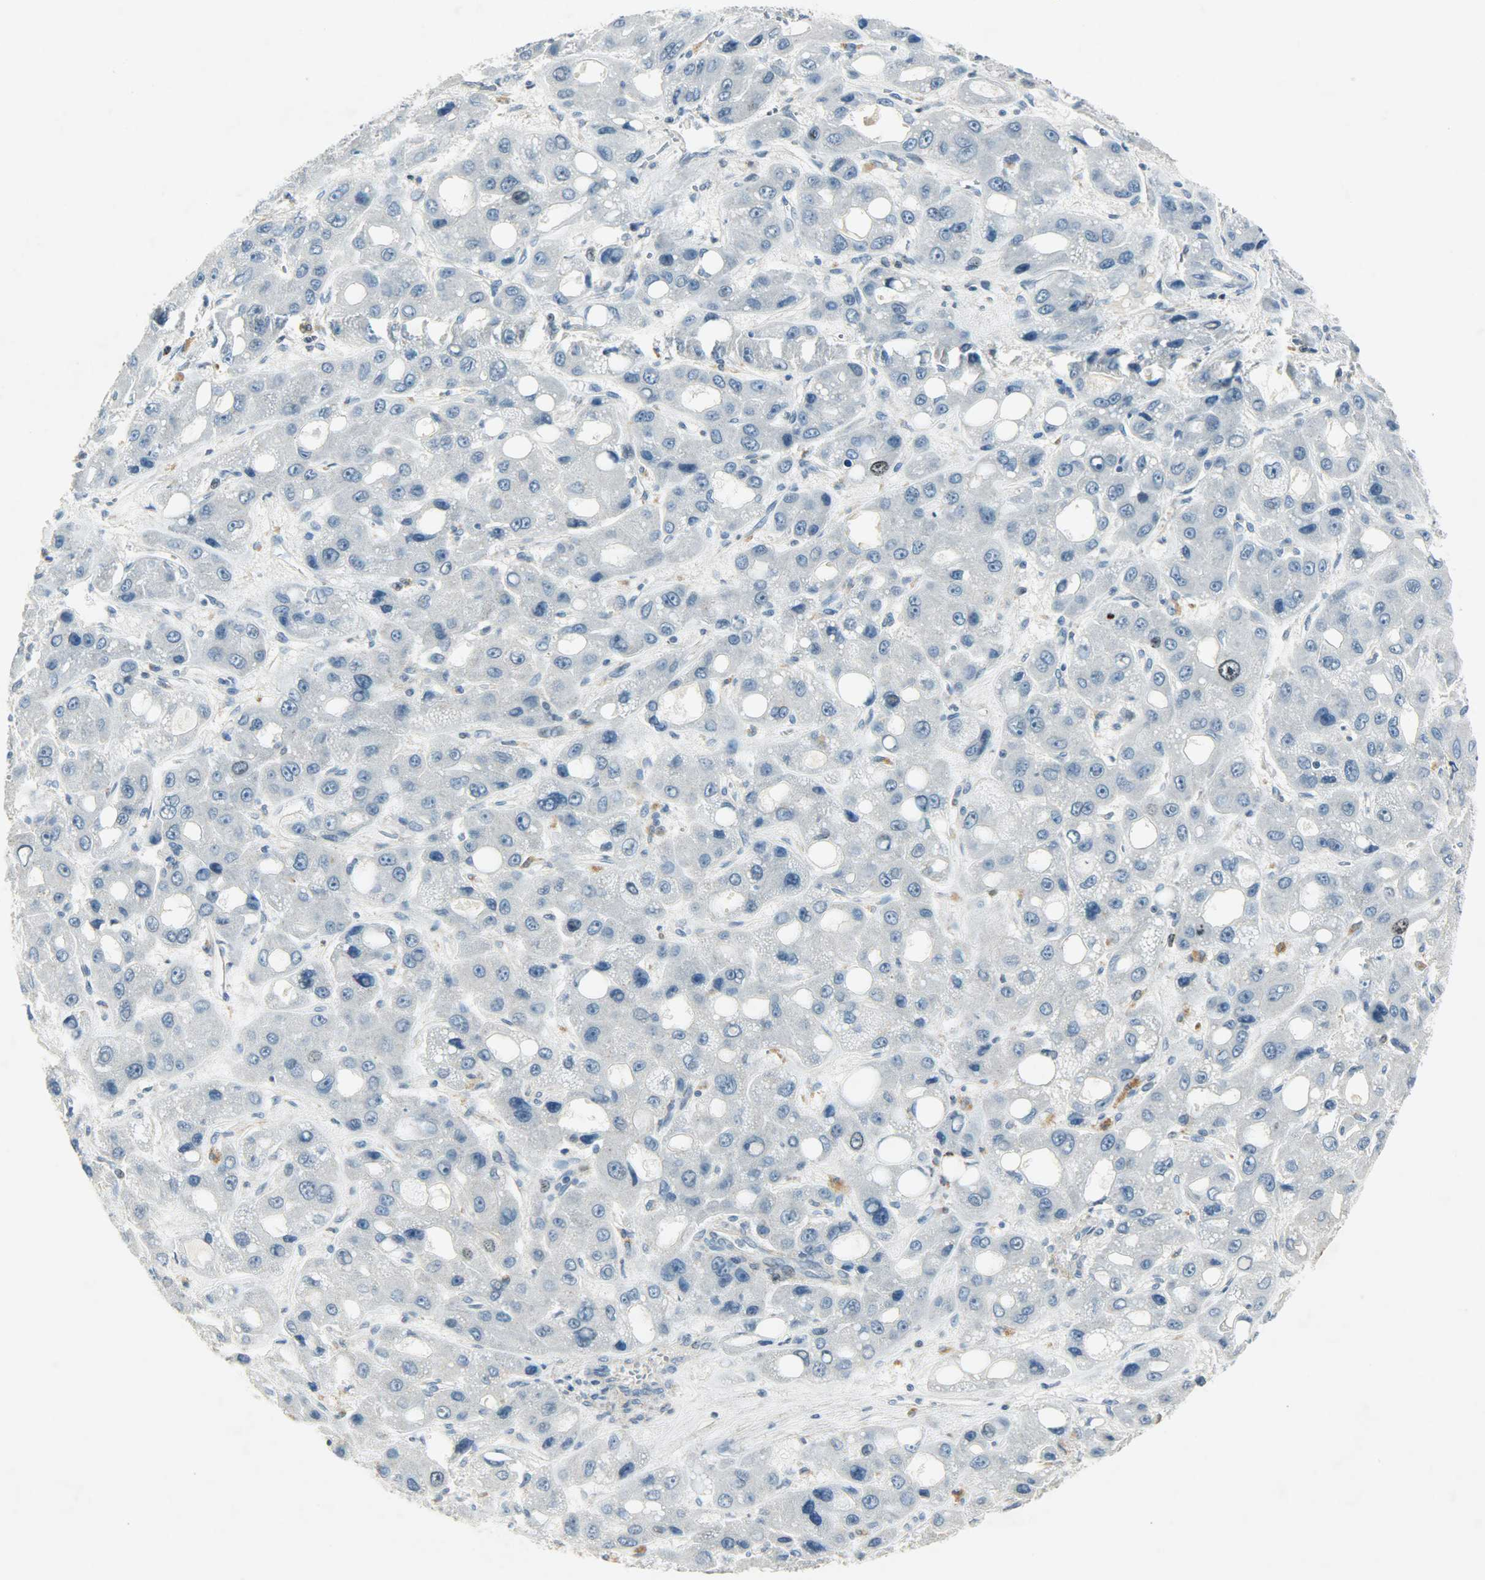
{"staining": {"intensity": "weak", "quantity": "<25%", "location": "nuclear"}, "tissue": "liver cancer", "cell_type": "Tumor cells", "image_type": "cancer", "snomed": [{"axis": "morphology", "description": "Carcinoma, Hepatocellular, NOS"}, {"axis": "topography", "description": "Liver"}], "caption": "Liver hepatocellular carcinoma was stained to show a protein in brown. There is no significant positivity in tumor cells.", "gene": "AURKB", "patient": {"sex": "male", "age": 55}}